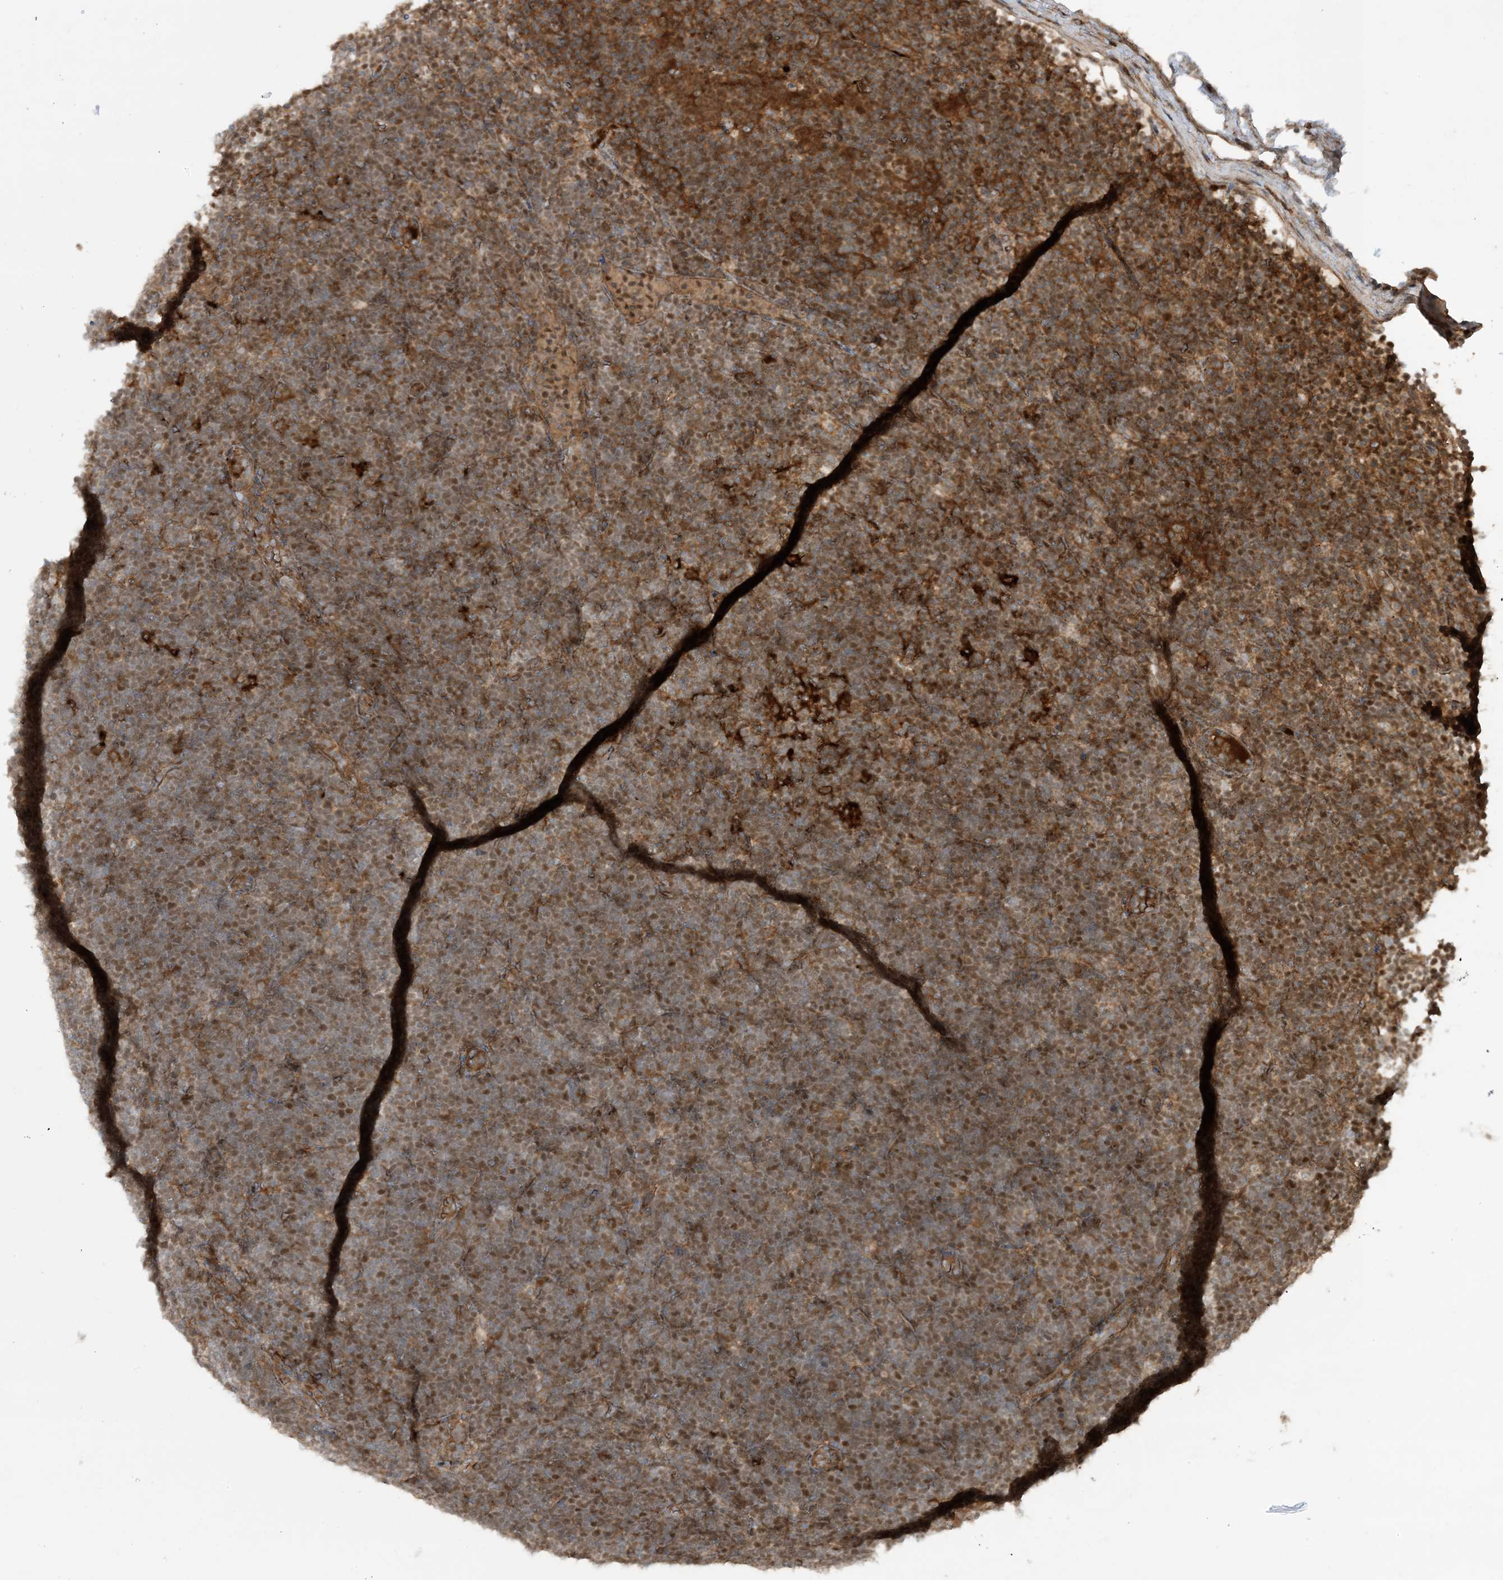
{"staining": {"intensity": "moderate", "quantity": "25%-75%", "location": "nuclear"}, "tissue": "lymphoma", "cell_type": "Tumor cells", "image_type": "cancer", "snomed": [{"axis": "morphology", "description": "Malignant lymphoma, non-Hodgkin's type, High grade"}, {"axis": "topography", "description": "Lymph node"}], "caption": "Lymphoma stained with a brown dye displays moderate nuclear positive expression in about 25%-75% of tumor cells.", "gene": "STAM2", "patient": {"sex": "male", "age": 13}}